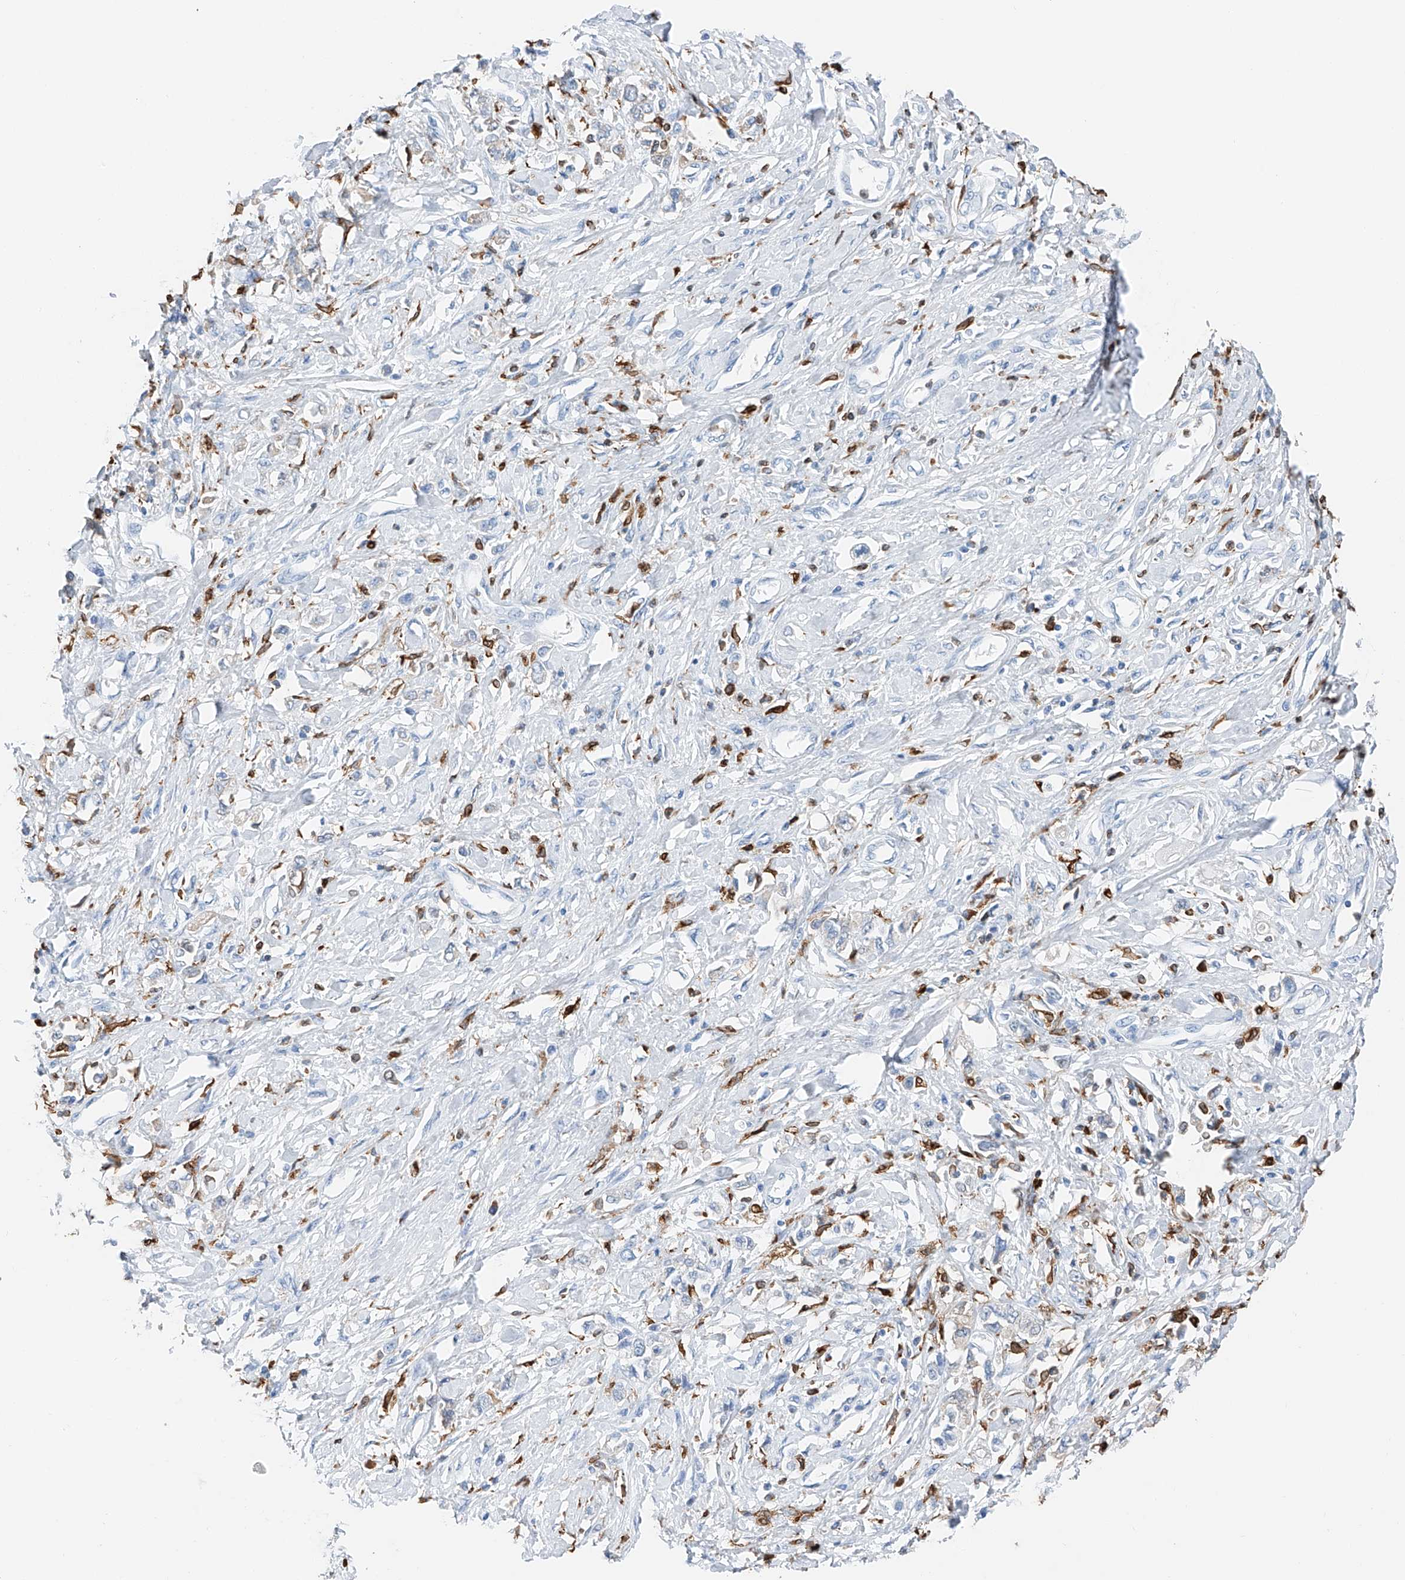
{"staining": {"intensity": "negative", "quantity": "none", "location": "none"}, "tissue": "stomach cancer", "cell_type": "Tumor cells", "image_type": "cancer", "snomed": [{"axis": "morphology", "description": "Adenocarcinoma, NOS"}, {"axis": "topography", "description": "Stomach"}], "caption": "Stomach cancer (adenocarcinoma) stained for a protein using immunohistochemistry demonstrates no positivity tumor cells.", "gene": "TBXAS1", "patient": {"sex": "female", "age": 76}}